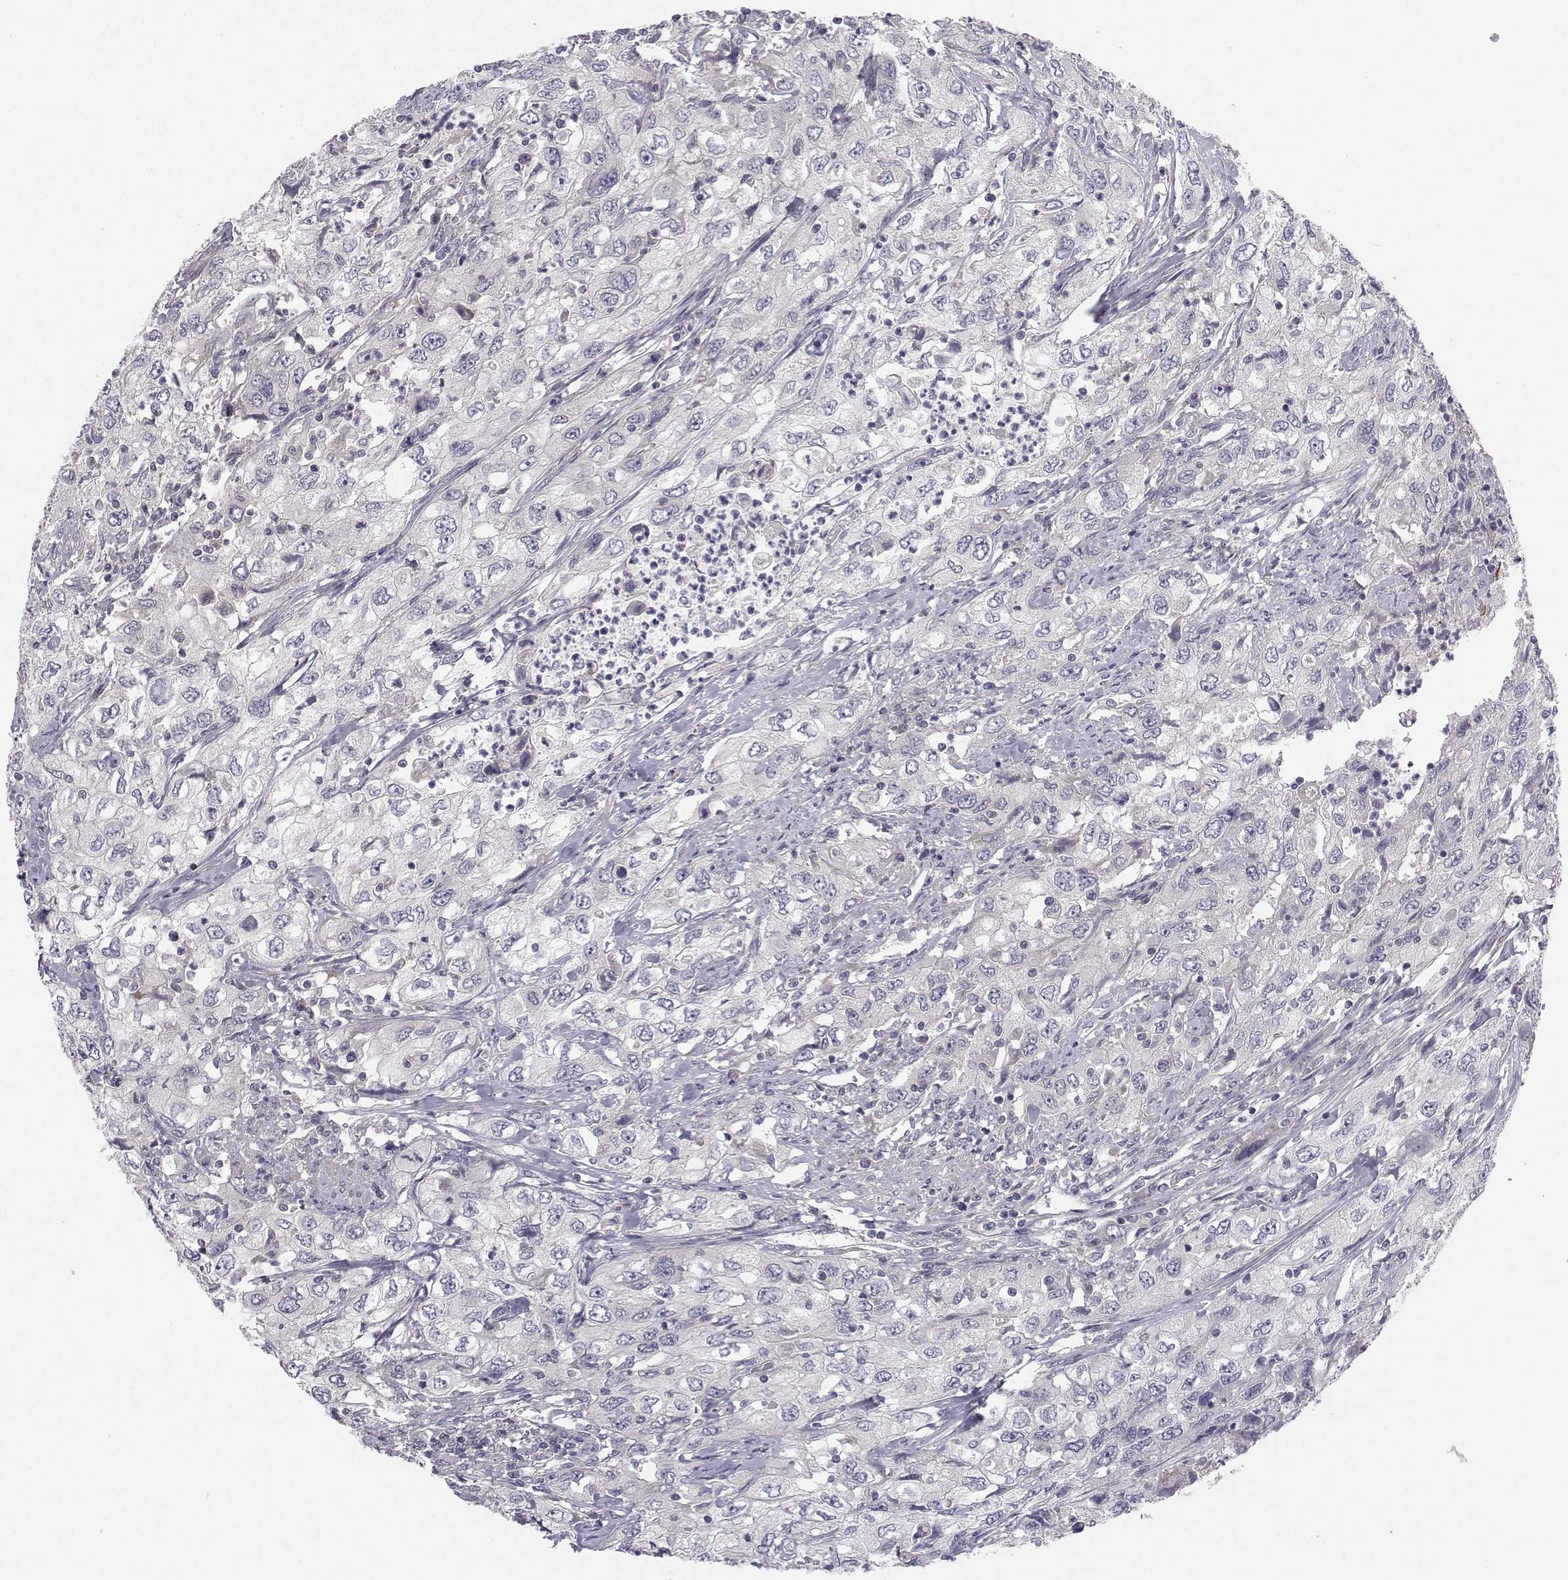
{"staining": {"intensity": "negative", "quantity": "none", "location": "none"}, "tissue": "urothelial cancer", "cell_type": "Tumor cells", "image_type": "cancer", "snomed": [{"axis": "morphology", "description": "Urothelial carcinoma, High grade"}, {"axis": "topography", "description": "Urinary bladder"}], "caption": "The immunohistochemistry (IHC) photomicrograph has no significant staining in tumor cells of high-grade urothelial carcinoma tissue.", "gene": "PEX5L", "patient": {"sex": "male", "age": 76}}